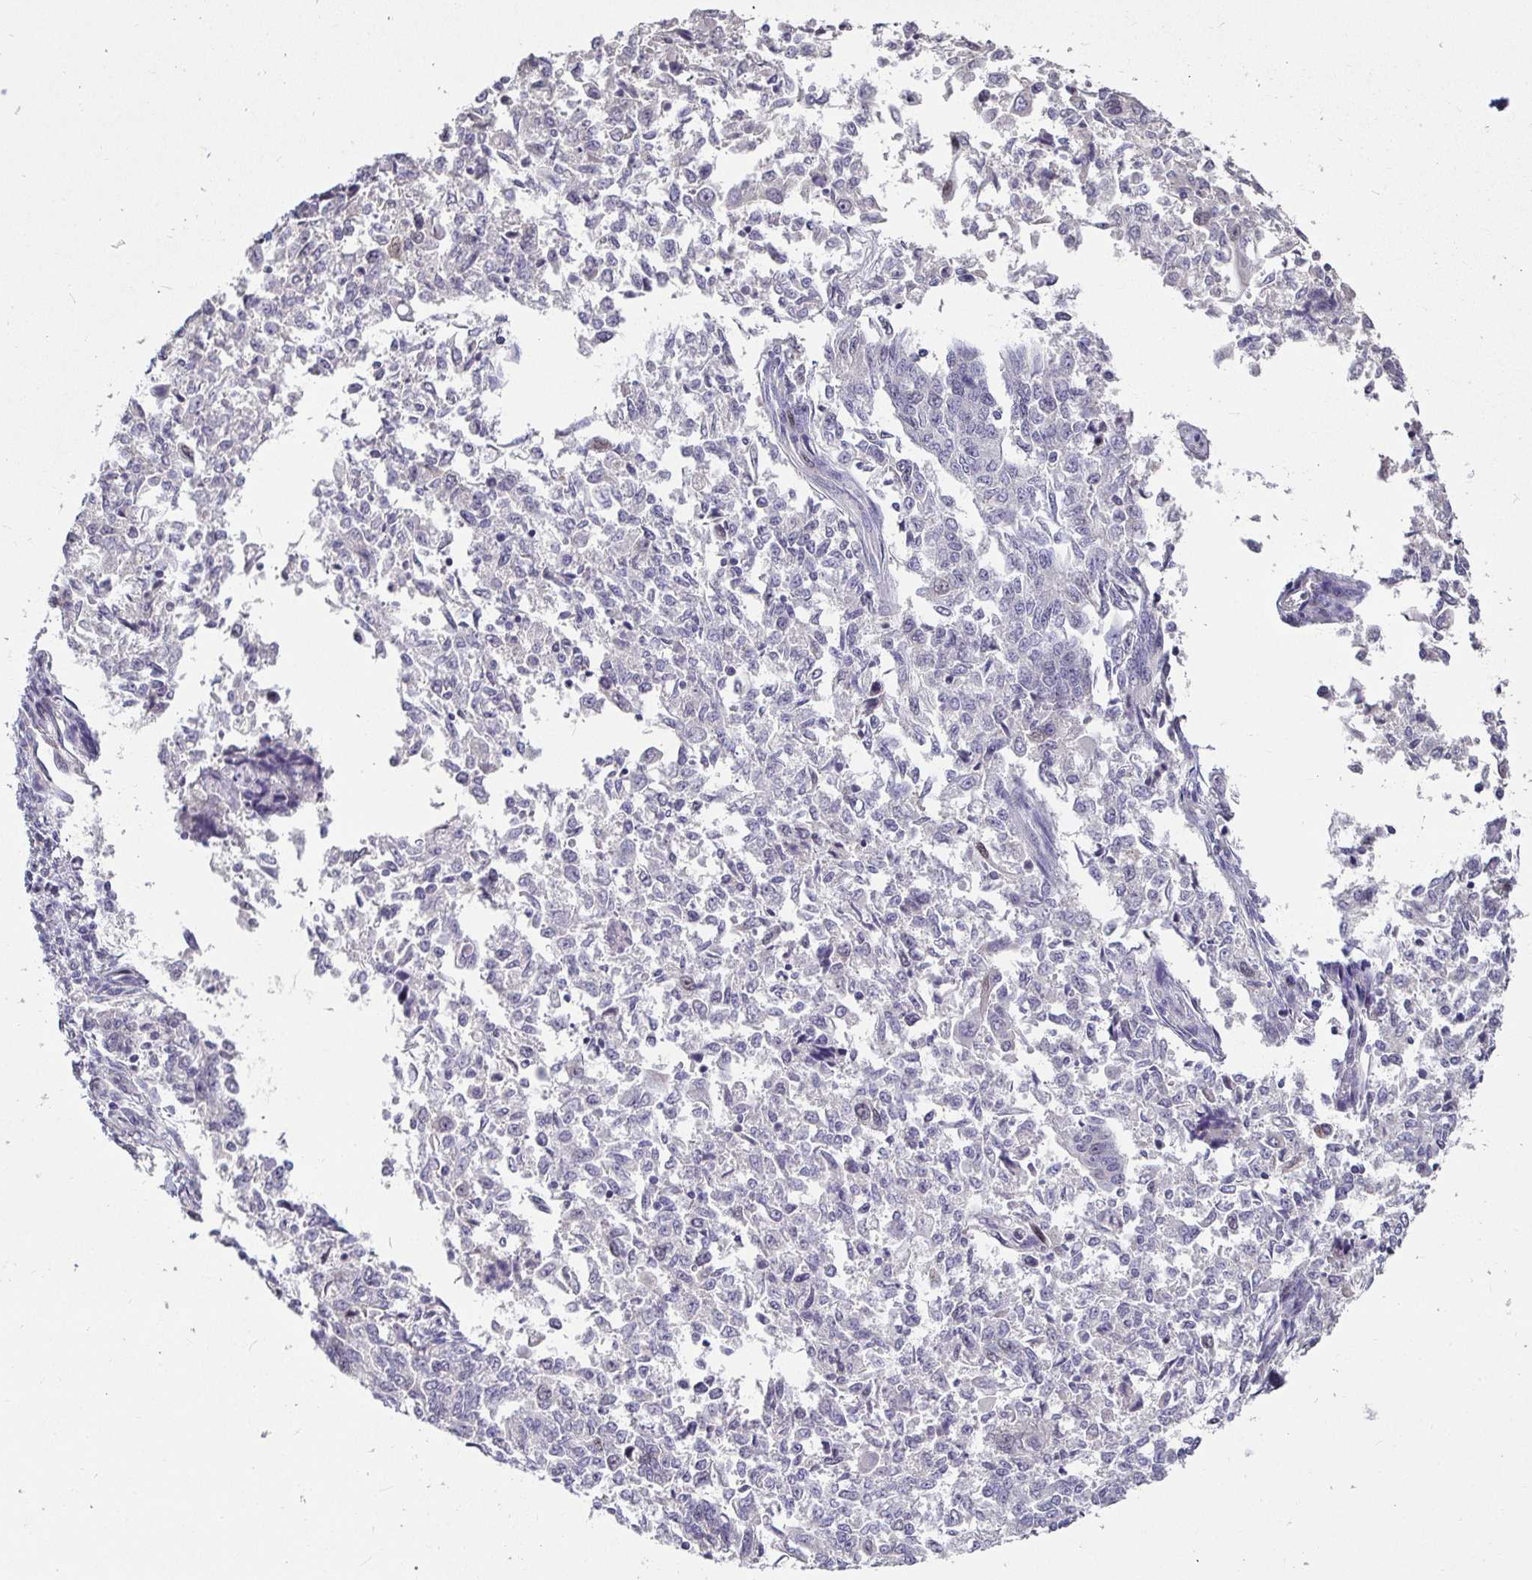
{"staining": {"intensity": "negative", "quantity": "none", "location": "none"}, "tissue": "endometrial cancer", "cell_type": "Tumor cells", "image_type": "cancer", "snomed": [{"axis": "morphology", "description": "Adenocarcinoma, NOS"}, {"axis": "topography", "description": "Endometrium"}], "caption": "High power microscopy micrograph of an immunohistochemistry photomicrograph of endometrial adenocarcinoma, revealing no significant positivity in tumor cells.", "gene": "ANLN", "patient": {"sex": "female", "age": 50}}